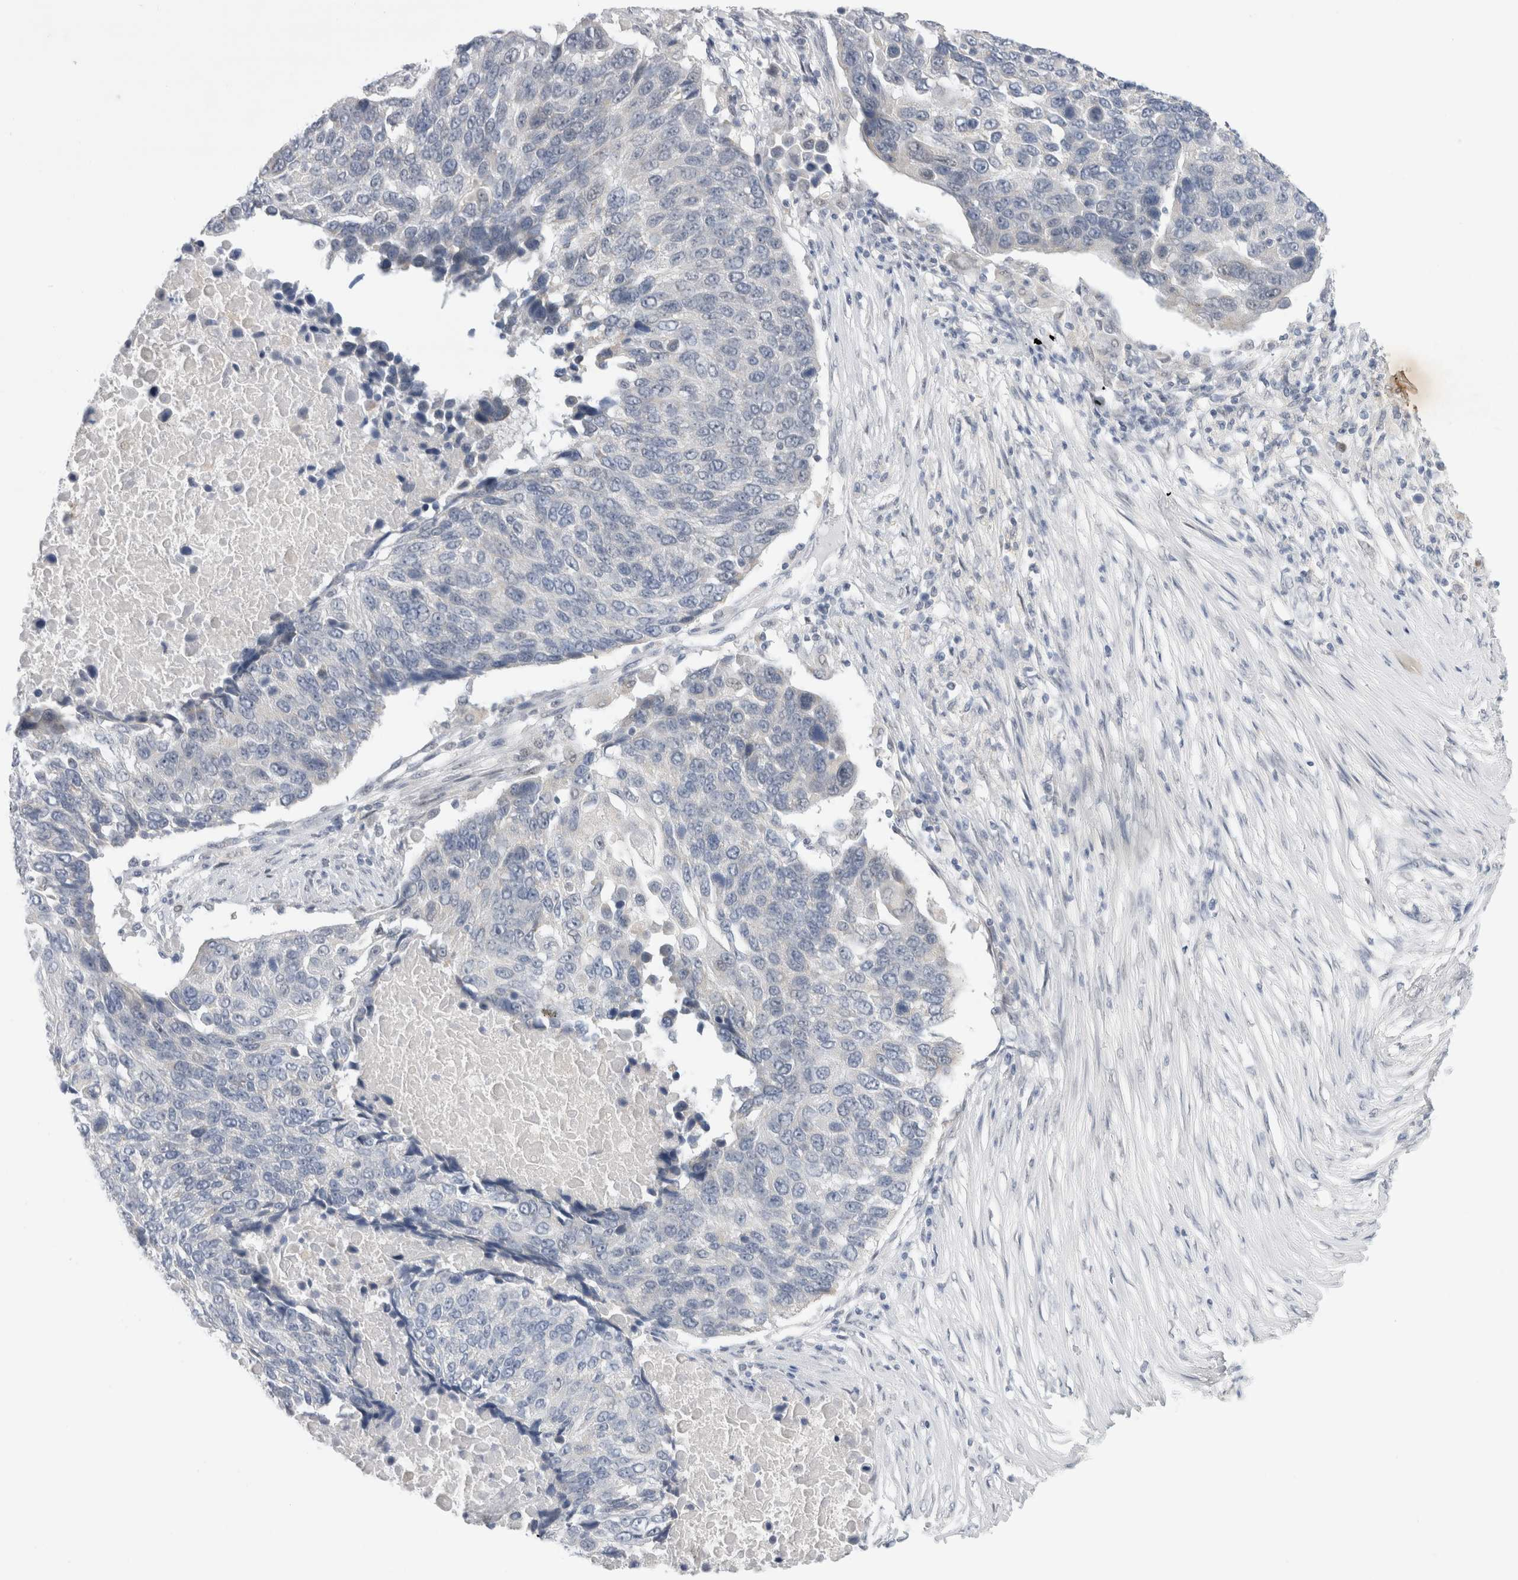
{"staining": {"intensity": "negative", "quantity": "none", "location": "none"}, "tissue": "lung cancer", "cell_type": "Tumor cells", "image_type": "cancer", "snomed": [{"axis": "morphology", "description": "Squamous cell carcinoma, NOS"}, {"axis": "topography", "description": "Lung"}], "caption": "Protein analysis of lung cancer exhibits no significant positivity in tumor cells. The staining was performed using DAB to visualize the protein expression in brown, while the nuclei were stained in blue with hematoxylin (Magnification: 20x).", "gene": "SLC22A12", "patient": {"sex": "male", "age": 66}}